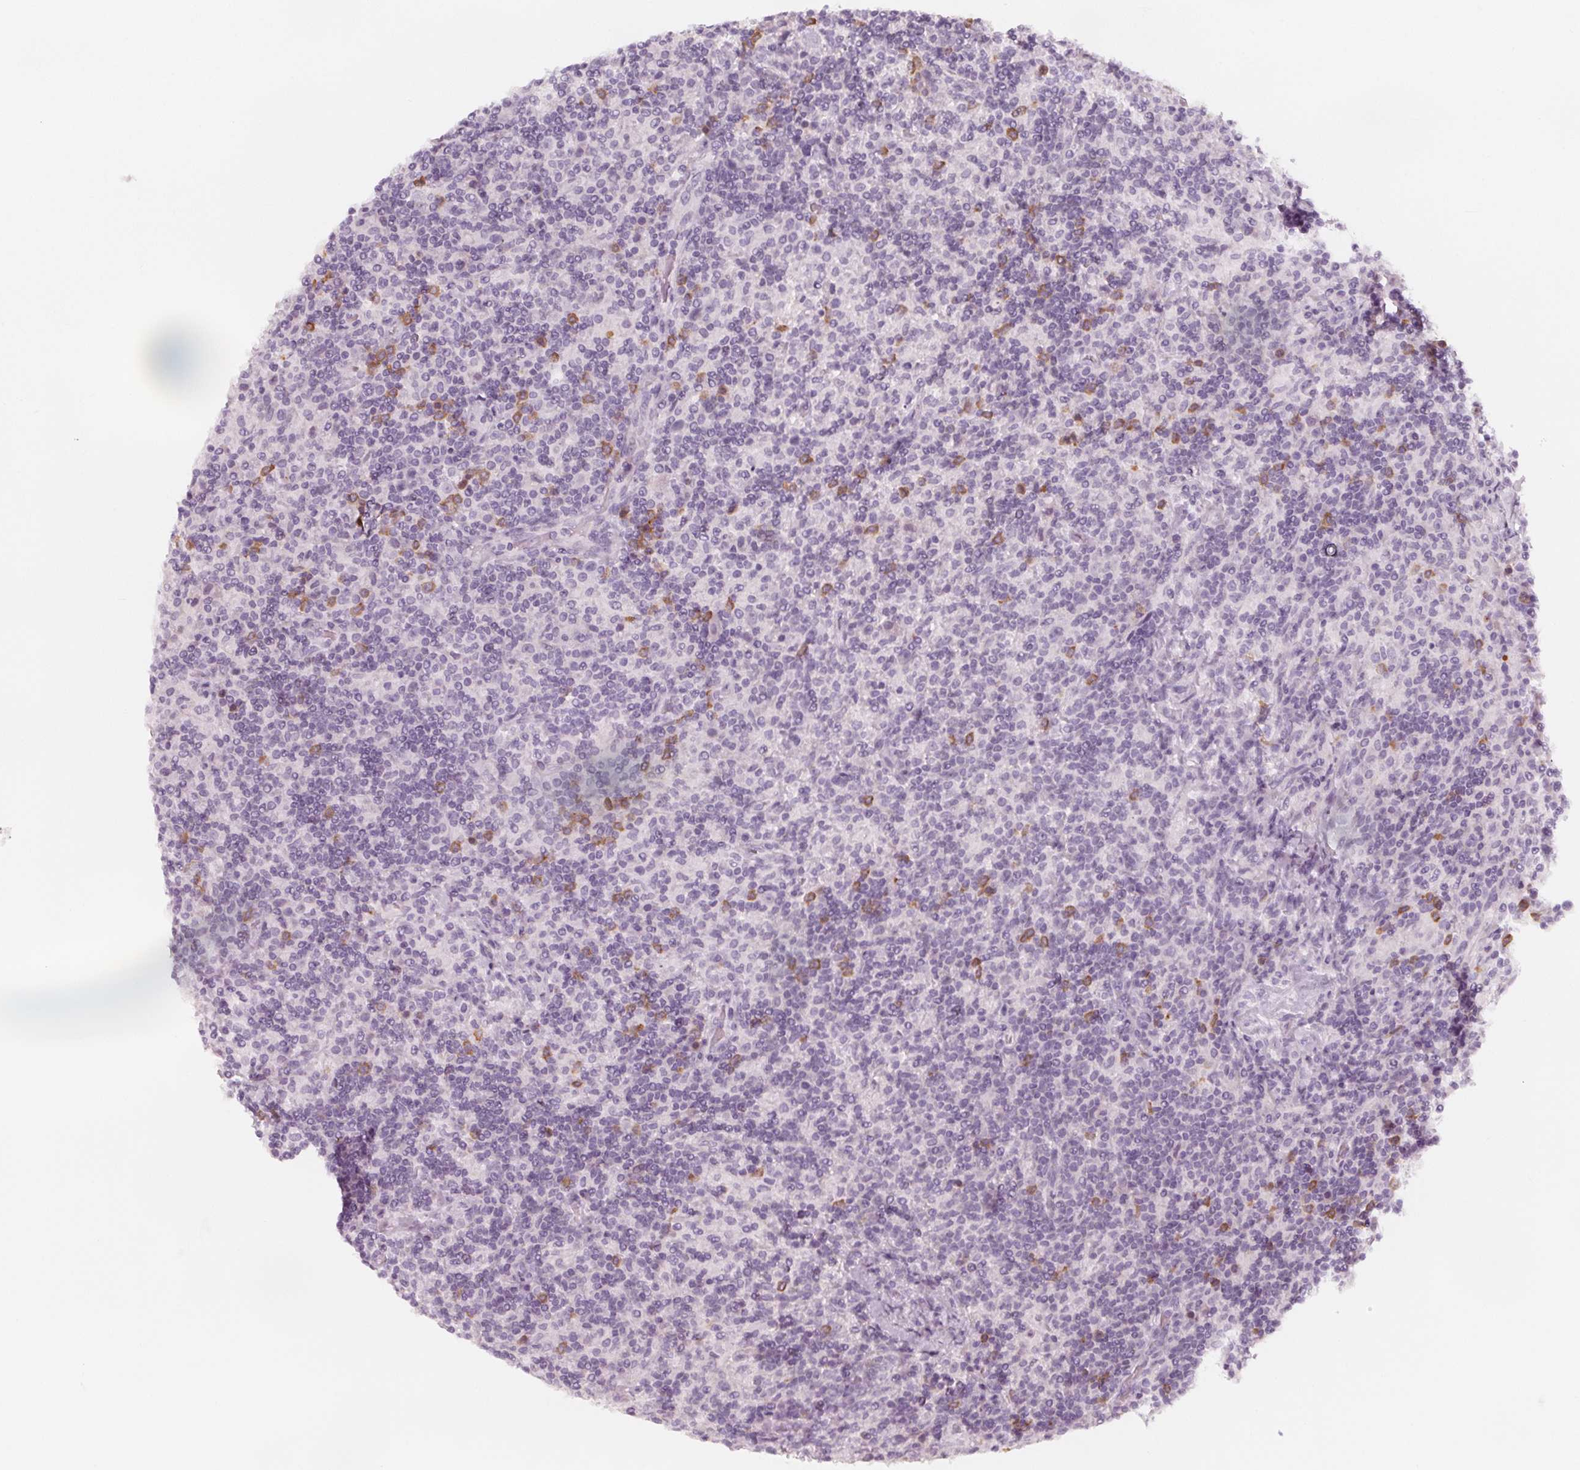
{"staining": {"intensity": "negative", "quantity": "none", "location": "none"}, "tissue": "lymphoma", "cell_type": "Tumor cells", "image_type": "cancer", "snomed": [{"axis": "morphology", "description": "Hodgkin's disease, NOS"}, {"axis": "topography", "description": "Lymph node"}], "caption": "Lymphoma was stained to show a protein in brown. There is no significant expression in tumor cells.", "gene": "MAP1A", "patient": {"sex": "male", "age": 70}}